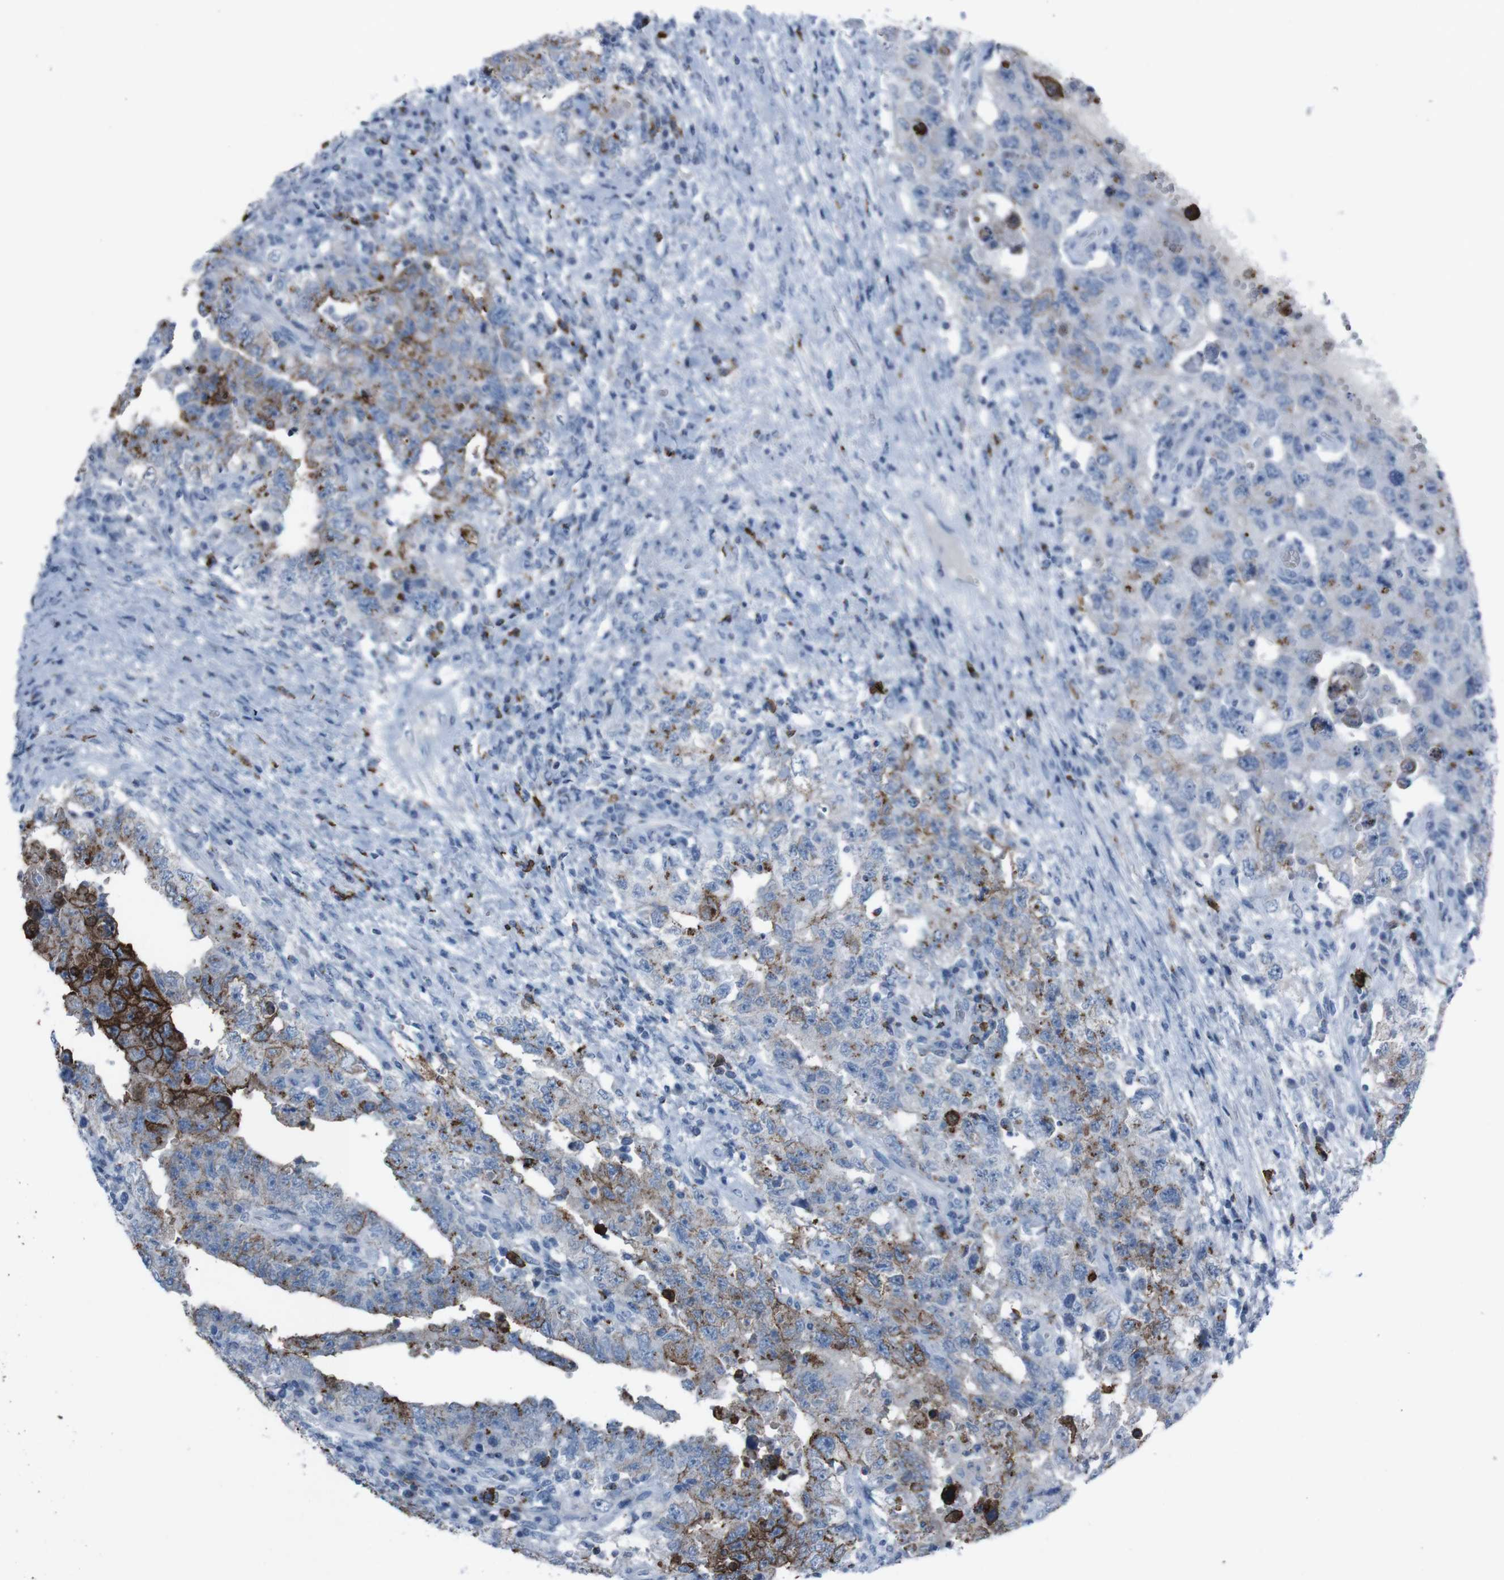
{"staining": {"intensity": "moderate", "quantity": "<25%", "location": "cytoplasmic/membranous"}, "tissue": "testis cancer", "cell_type": "Tumor cells", "image_type": "cancer", "snomed": [{"axis": "morphology", "description": "Carcinoma, Embryonal, NOS"}, {"axis": "topography", "description": "Testis"}], "caption": "DAB (3,3'-diaminobenzidine) immunohistochemical staining of testis embryonal carcinoma displays moderate cytoplasmic/membranous protein expression in approximately <25% of tumor cells.", "gene": "ST6GAL1", "patient": {"sex": "male", "age": 26}}